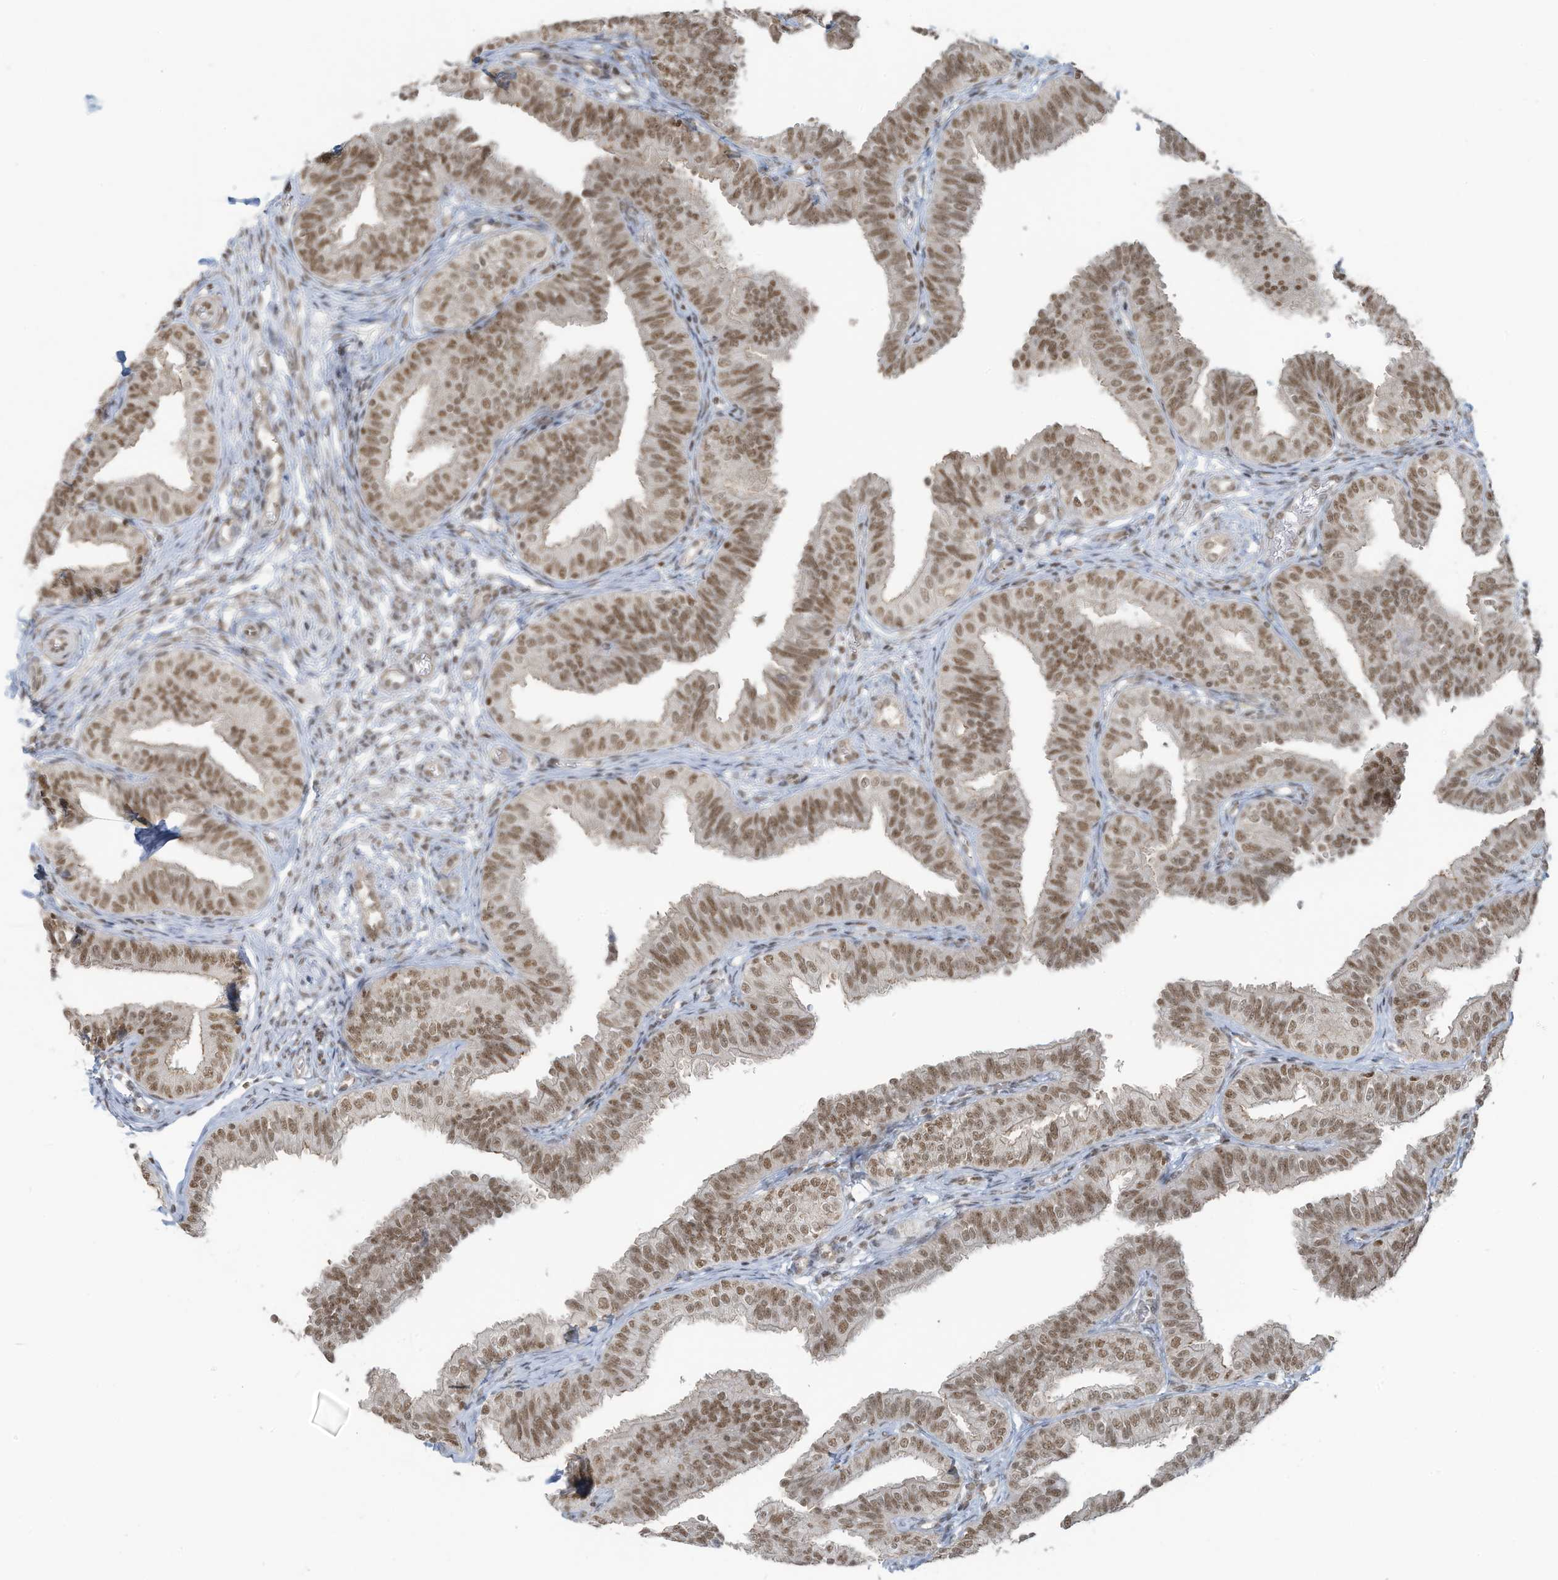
{"staining": {"intensity": "moderate", "quantity": ">75%", "location": "nuclear"}, "tissue": "fallopian tube", "cell_type": "Glandular cells", "image_type": "normal", "snomed": [{"axis": "morphology", "description": "Normal tissue, NOS"}, {"axis": "topography", "description": "Fallopian tube"}], "caption": "Immunohistochemical staining of unremarkable human fallopian tube shows medium levels of moderate nuclear staining in about >75% of glandular cells.", "gene": "DBR1", "patient": {"sex": "female", "age": 35}}